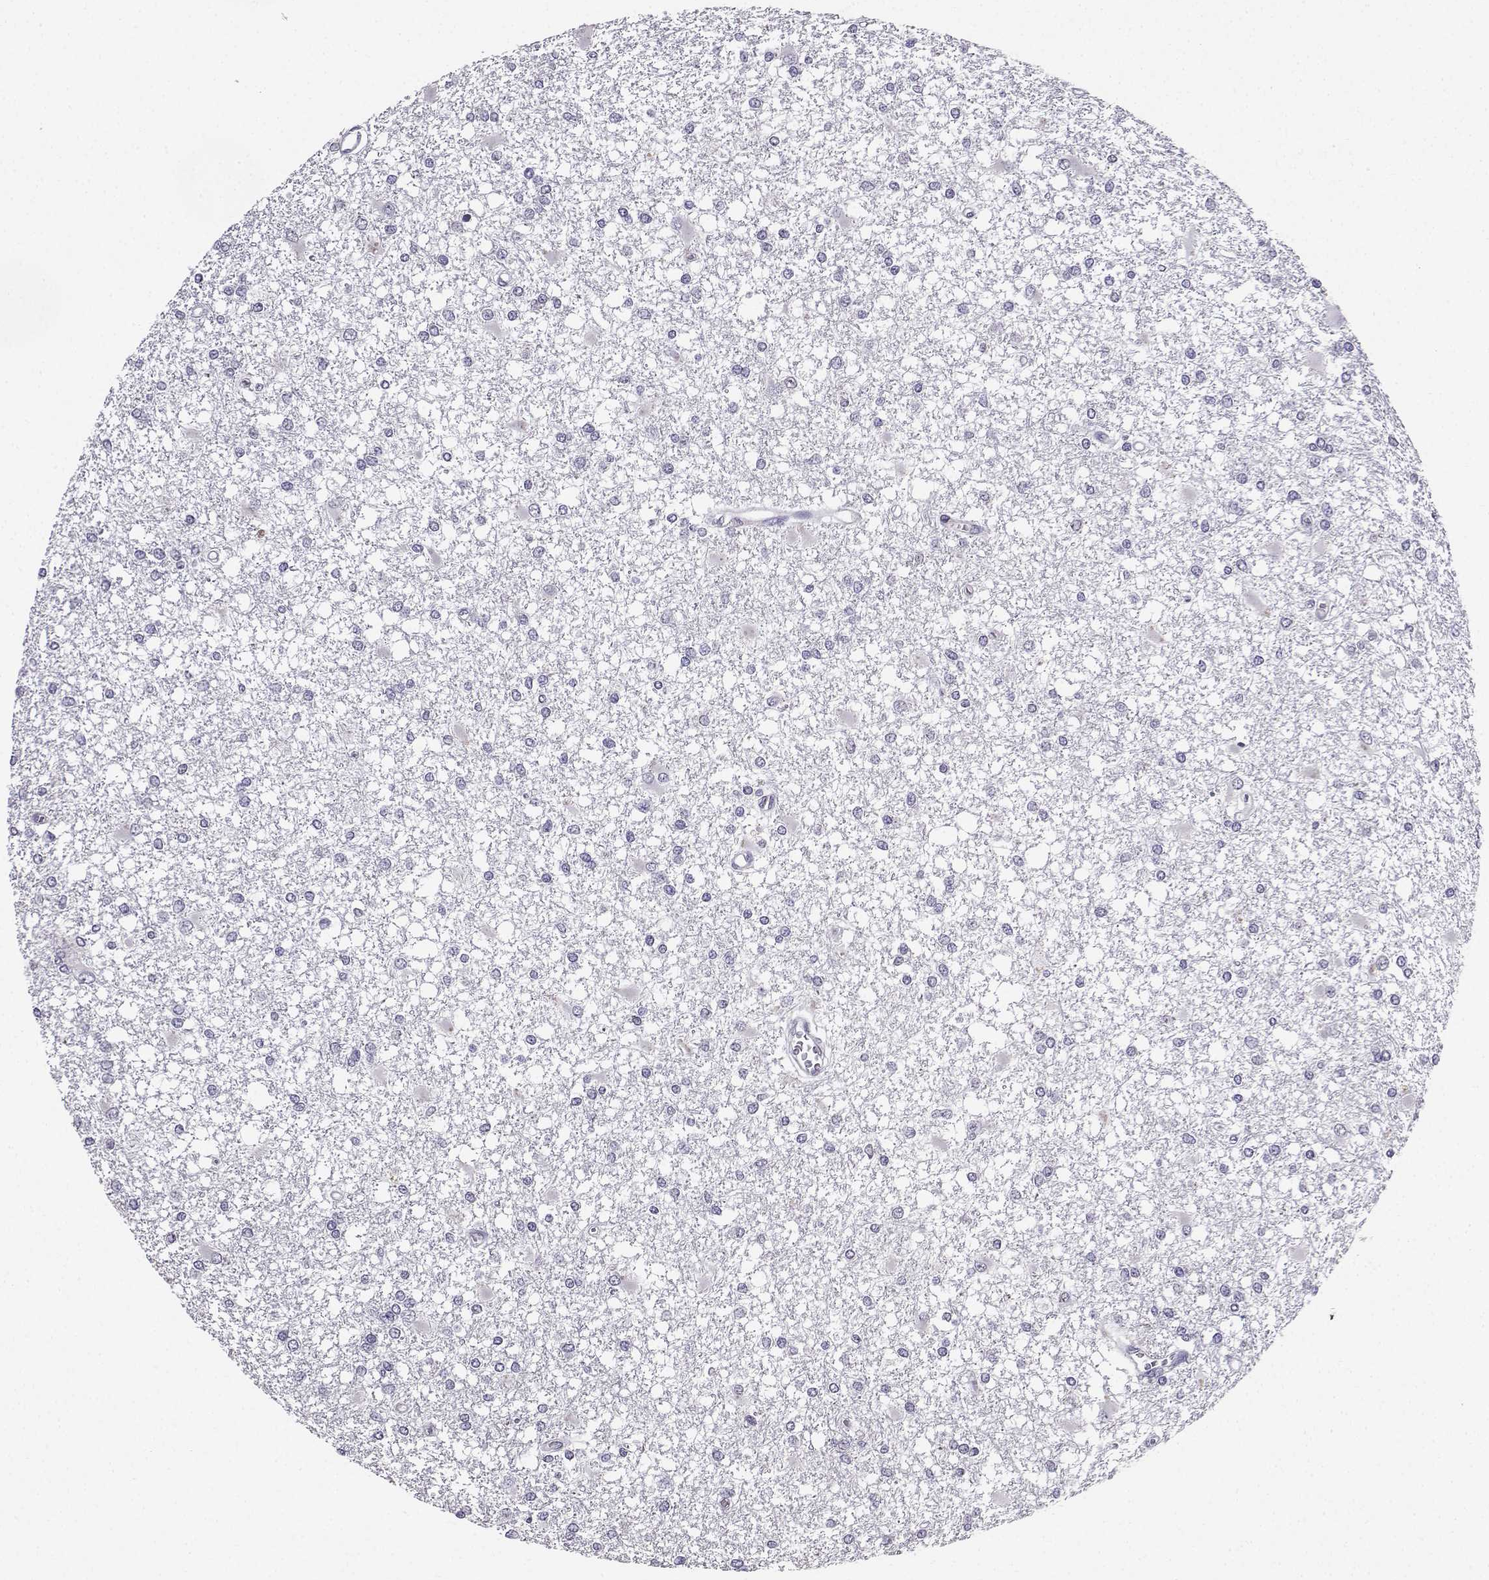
{"staining": {"intensity": "negative", "quantity": "none", "location": "none"}, "tissue": "glioma", "cell_type": "Tumor cells", "image_type": "cancer", "snomed": [{"axis": "morphology", "description": "Glioma, malignant, High grade"}, {"axis": "topography", "description": "Cerebral cortex"}], "caption": "An image of glioma stained for a protein shows no brown staining in tumor cells. (DAB IHC visualized using brightfield microscopy, high magnification).", "gene": "SPAG11B", "patient": {"sex": "male", "age": 79}}